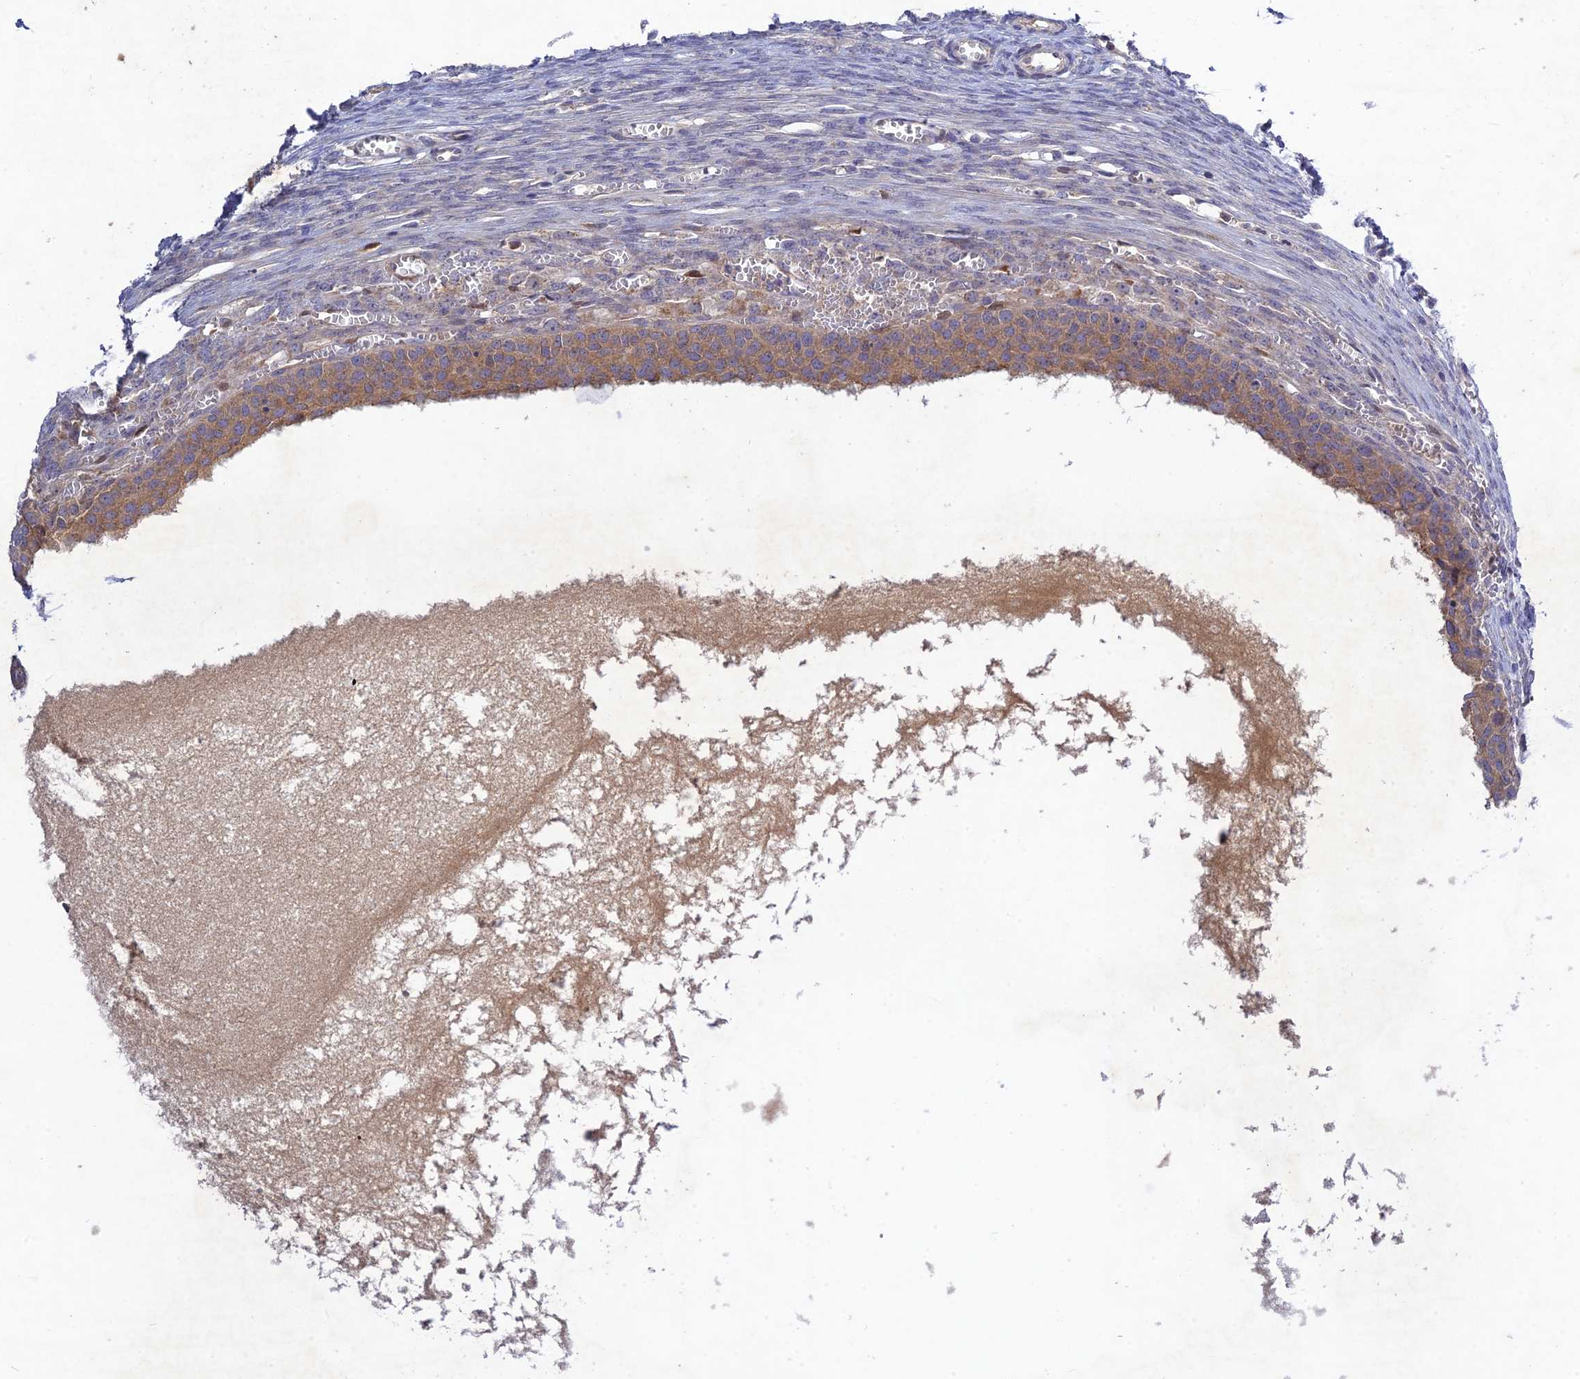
{"staining": {"intensity": "weak", "quantity": ">75%", "location": "cytoplasmic/membranous"}, "tissue": "ovary", "cell_type": "Follicle cells", "image_type": "normal", "snomed": [{"axis": "morphology", "description": "Normal tissue, NOS"}, {"axis": "topography", "description": "Ovary"}], "caption": "A histopathology image of ovary stained for a protein demonstrates weak cytoplasmic/membranous brown staining in follicle cells.", "gene": "CHST5", "patient": {"sex": "female", "age": 44}}